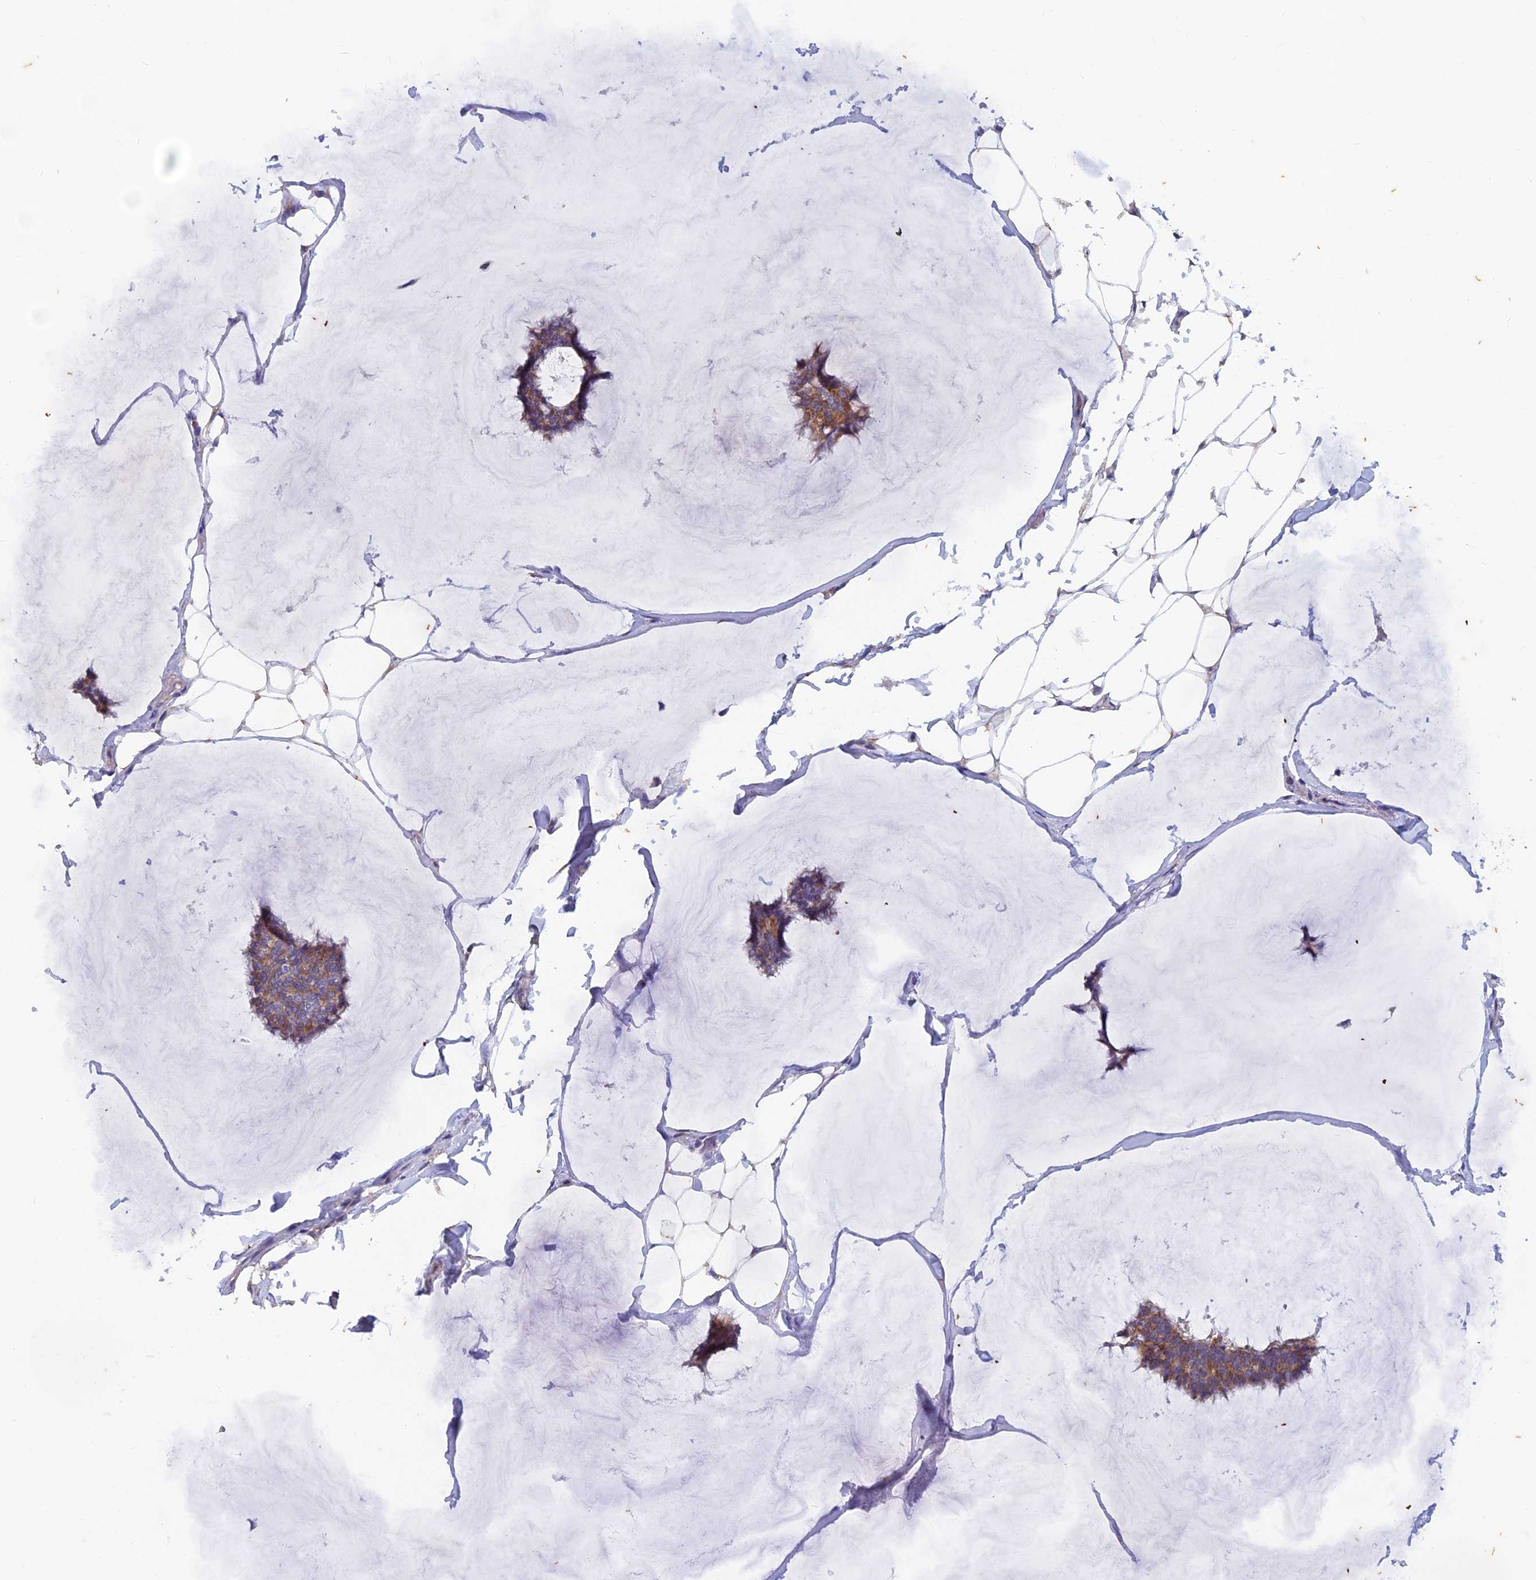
{"staining": {"intensity": "moderate", "quantity": "25%-75%", "location": "cytoplasmic/membranous"}, "tissue": "breast cancer", "cell_type": "Tumor cells", "image_type": "cancer", "snomed": [{"axis": "morphology", "description": "Duct carcinoma"}, {"axis": "topography", "description": "Breast"}], "caption": "A high-resolution image shows immunohistochemistry (IHC) staining of breast intraductal carcinoma, which reveals moderate cytoplasmic/membranous expression in approximately 25%-75% of tumor cells.", "gene": "AP4S1", "patient": {"sex": "female", "age": 93}}